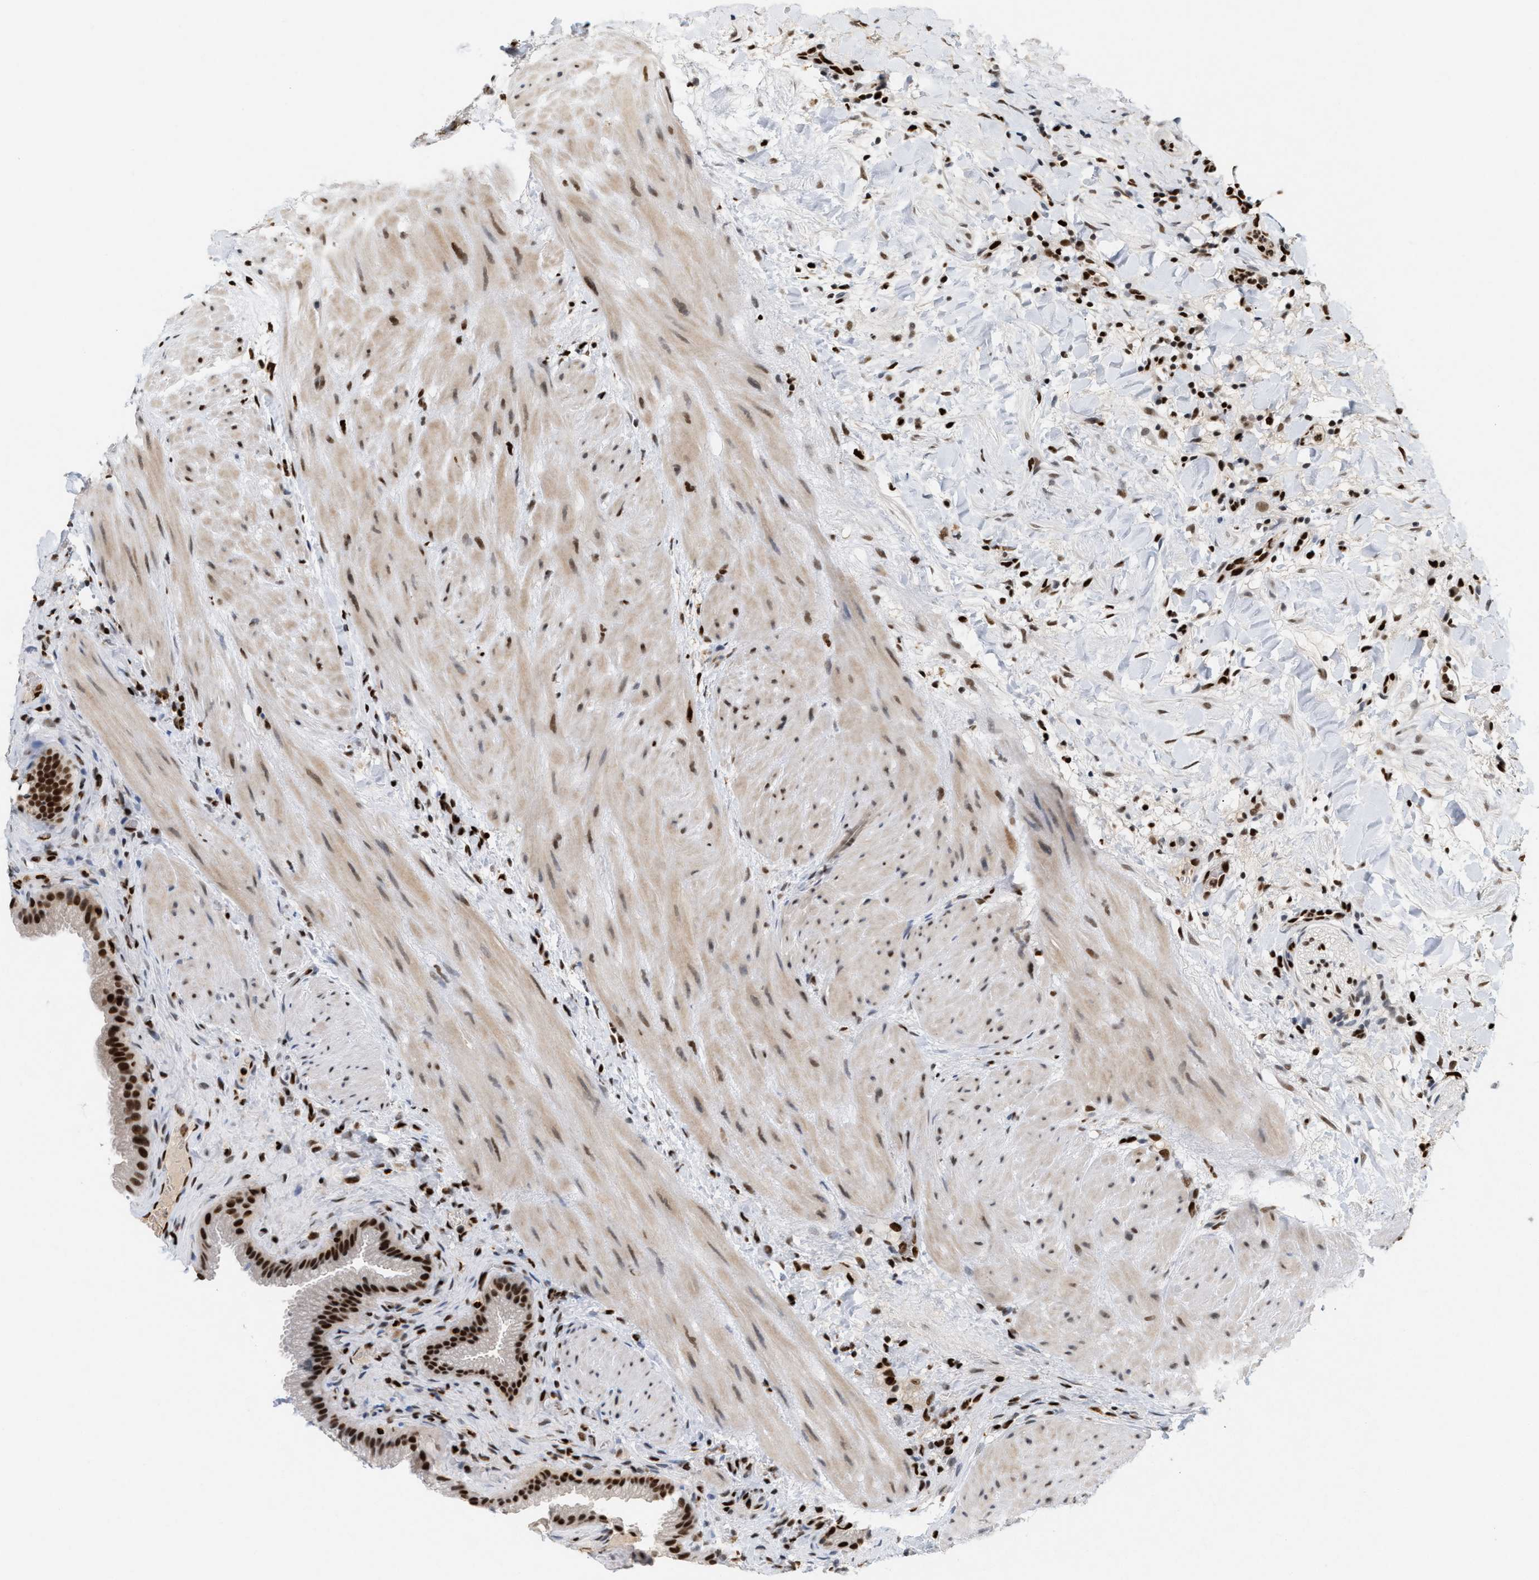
{"staining": {"intensity": "strong", "quantity": ">75%", "location": "nuclear"}, "tissue": "gallbladder", "cell_type": "Glandular cells", "image_type": "normal", "snomed": [{"axis": "morphology", "description": "Normal tissue, NOS"}, {"axis": "topography", "description": "Gallbladder"}], "caption": "This photomicrograph shows unremarkable gallbladder stained with IHC to label a protein in brown. The nuclear of glandular cells show strong positivity for the protein. Nuclei are counter-stained blue.", "gene": "C17orf49", "patient": {"sex": "male", "age": 49}}